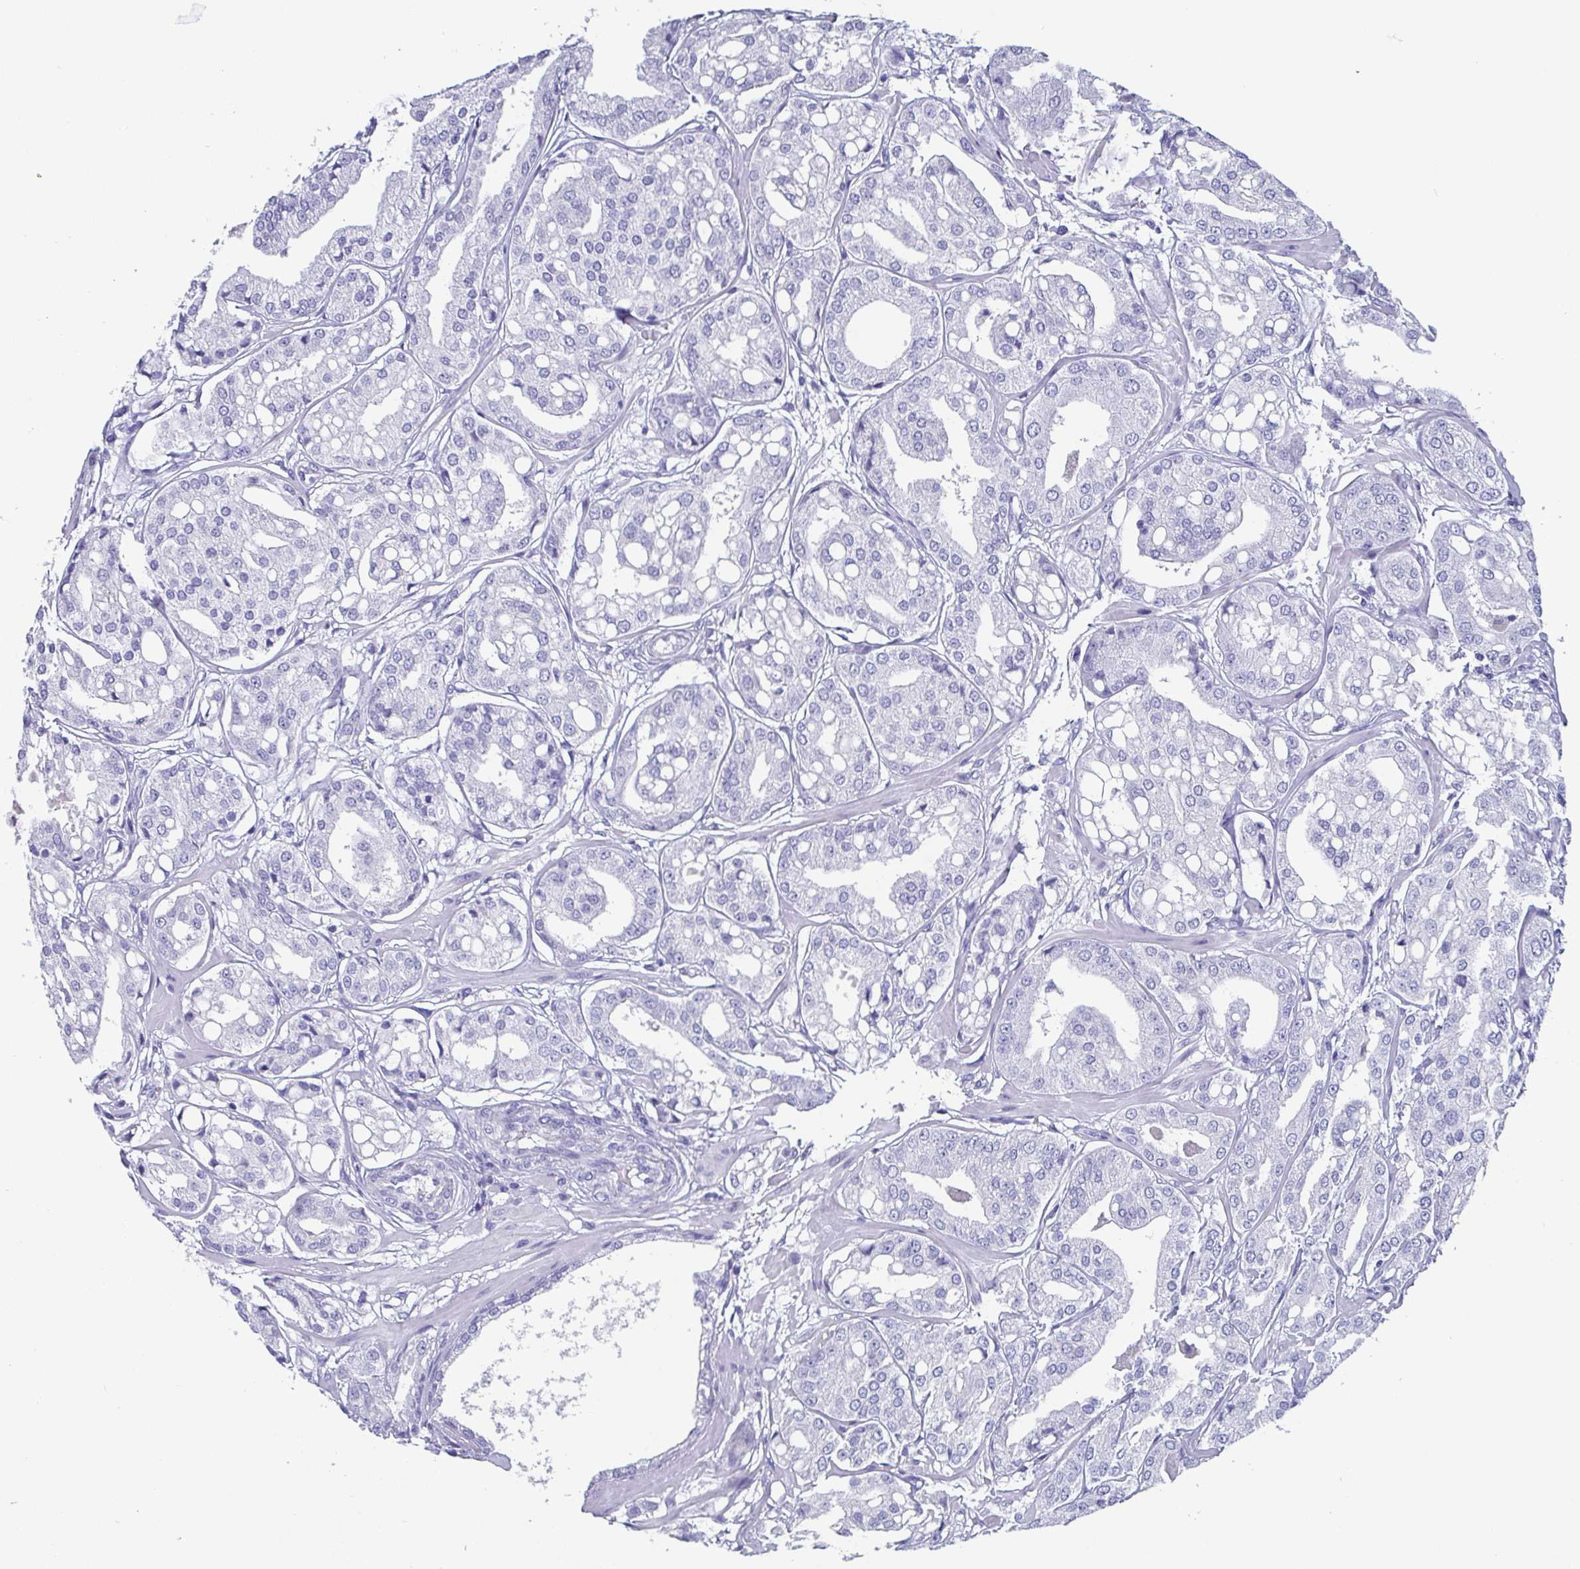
{"staining": {"intensity": "negative", "quantity": "none", "location": "none"}, "tissue": "renal cancer", "cell_type": "Tumor cells", "image_type": "cancer", "snomed": [{"axis": "morphology", "description": "Adenocarcinoma, NOS"}, {"axis": "topography", "description": "Urinary bladder"}], "caption": "Tumor cells show no significant protein staining in renal cancer.", "gene": "SCGN", "patient": {"sex": "male", "age": 61}}